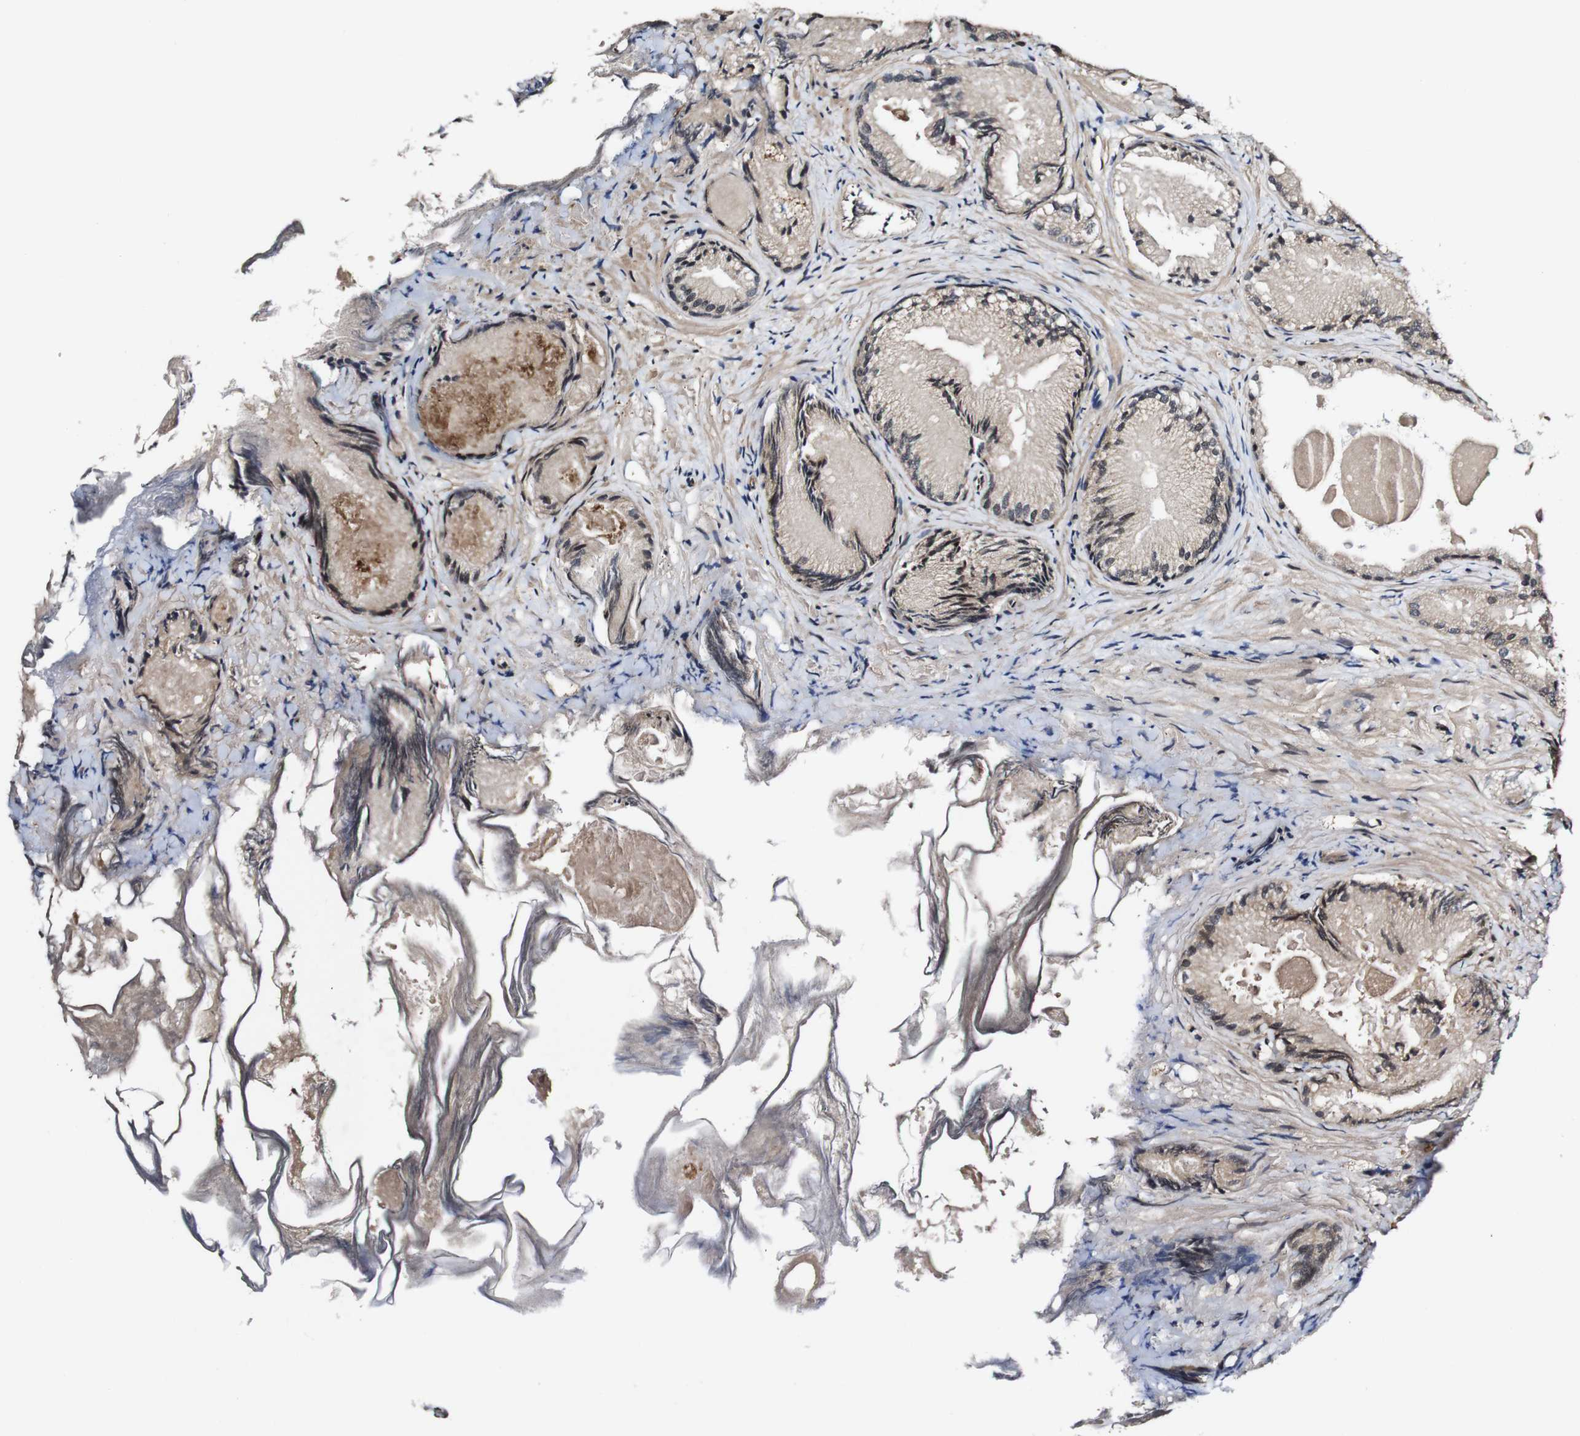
{"staining": {"intensity": "weak", "quantity": ">75%", "location": "cytoplasmic/membranous"}, "tissue": "prostate cancer", "cell_type": "Tumor cells", "image_type": "cancer", "snomed": [{"axis": "morphology", "description": "Adenocarcinoma, Low grade"}, {"axis": "topography", "description": "Prostate"}], "caption": "There is low levels of weak cytoplasmic/membranous expression in tumor cells of prostate cancer (adenocarcinoma (low-grade)), as demonstrated by immunohistochemical staining (brown color).", "gene": "BTN3A3", "patient": {"sex": "male", "age": 72}}